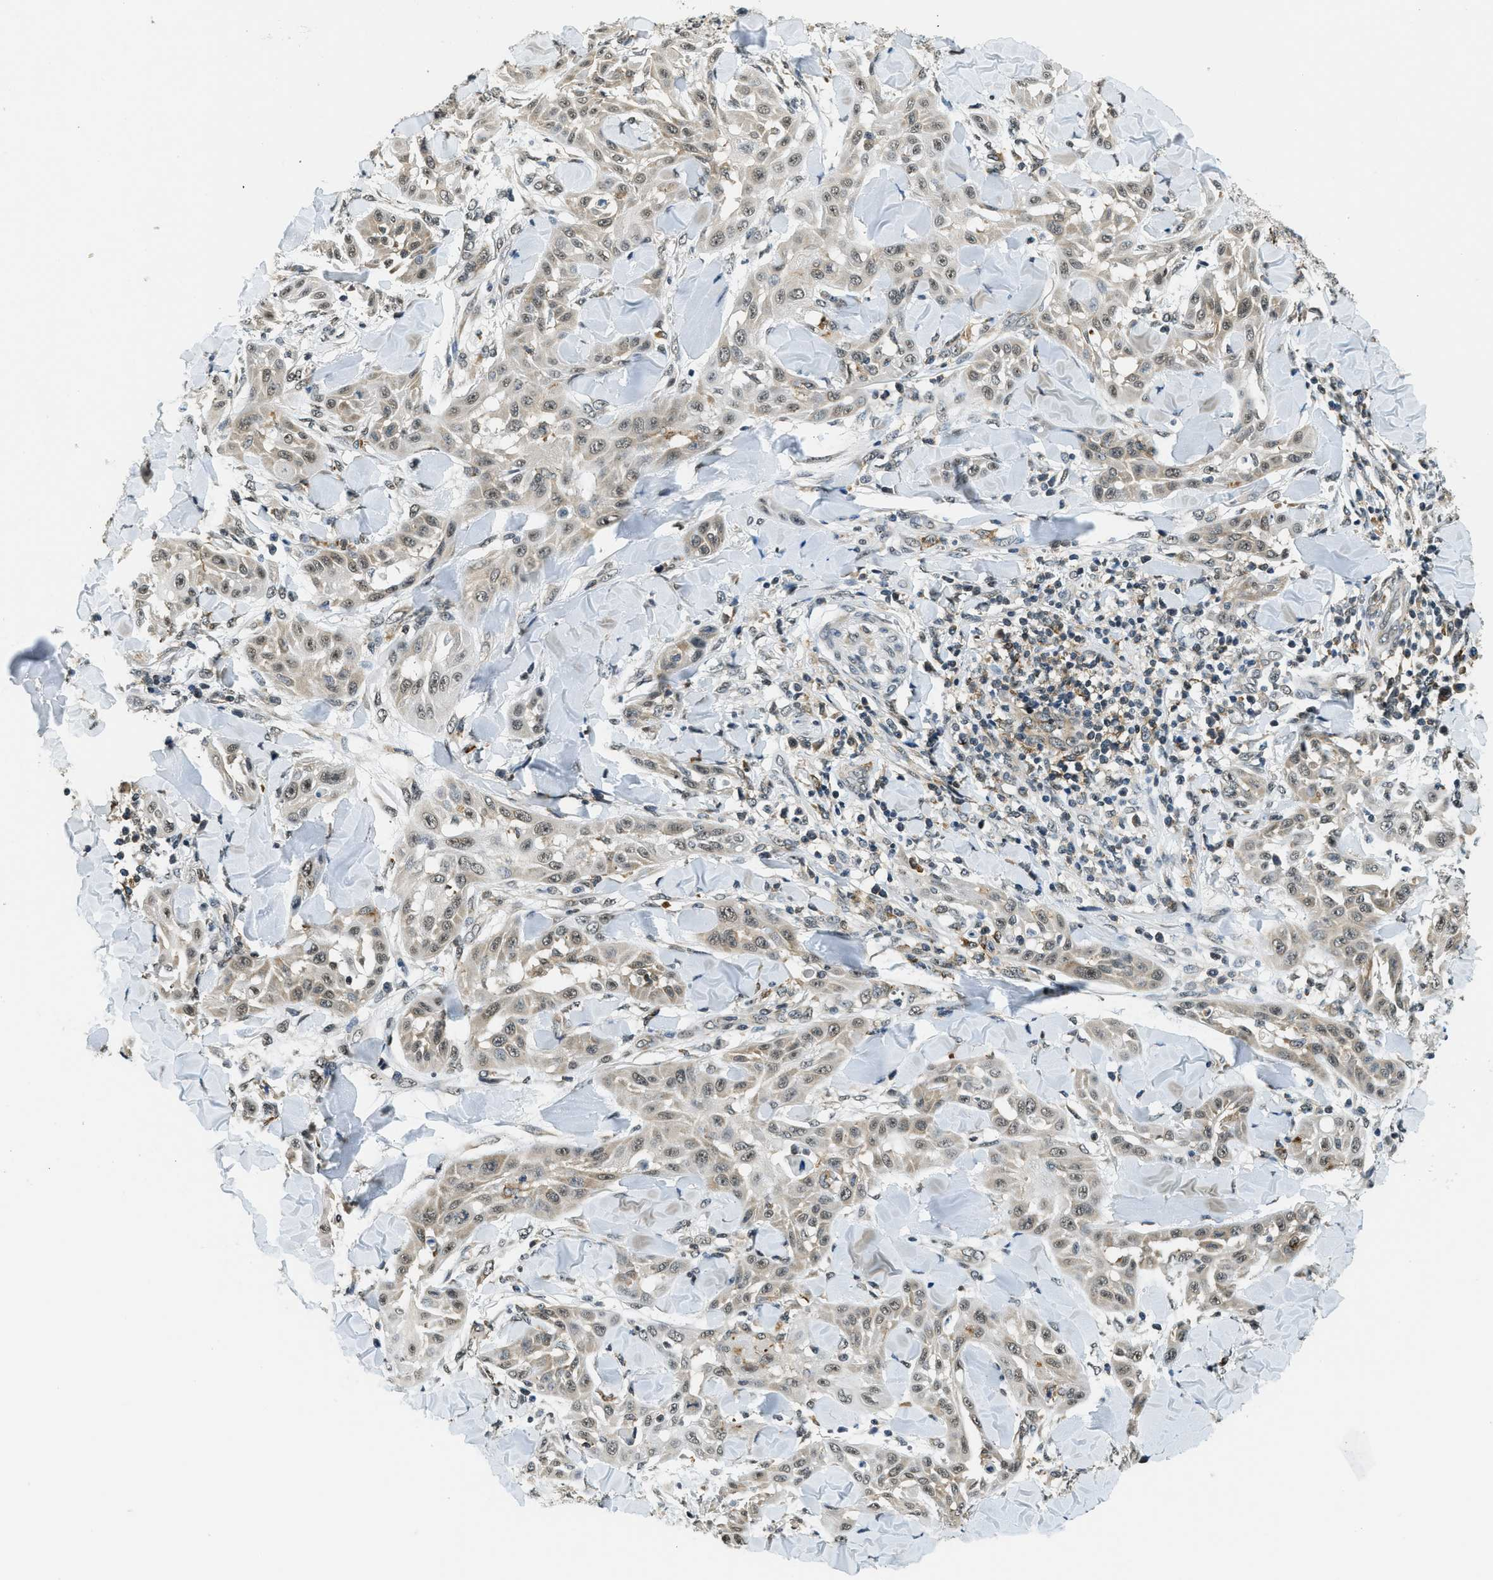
{"staining": {"intensity": "weak", "quantity": "25%-75%", "location": "nuclear"}, "tissue": "skin cancer", "cell_type": "Tumor cells", "image_type": "cancer", "snomed": [{"axis": "morphology", "description": "Squamous cell carcinoma, NOS"}, {"axis": "topography", "description": "Skin"}], "caption": "Approximately 25%-75% of tumor cells in skin cancer exhibit weak nuclear protein expression as visualized by brown immunohistochemical staining.", "gene": "RAB11FIP1", "patient": {"sex": "male", "age": 24}}